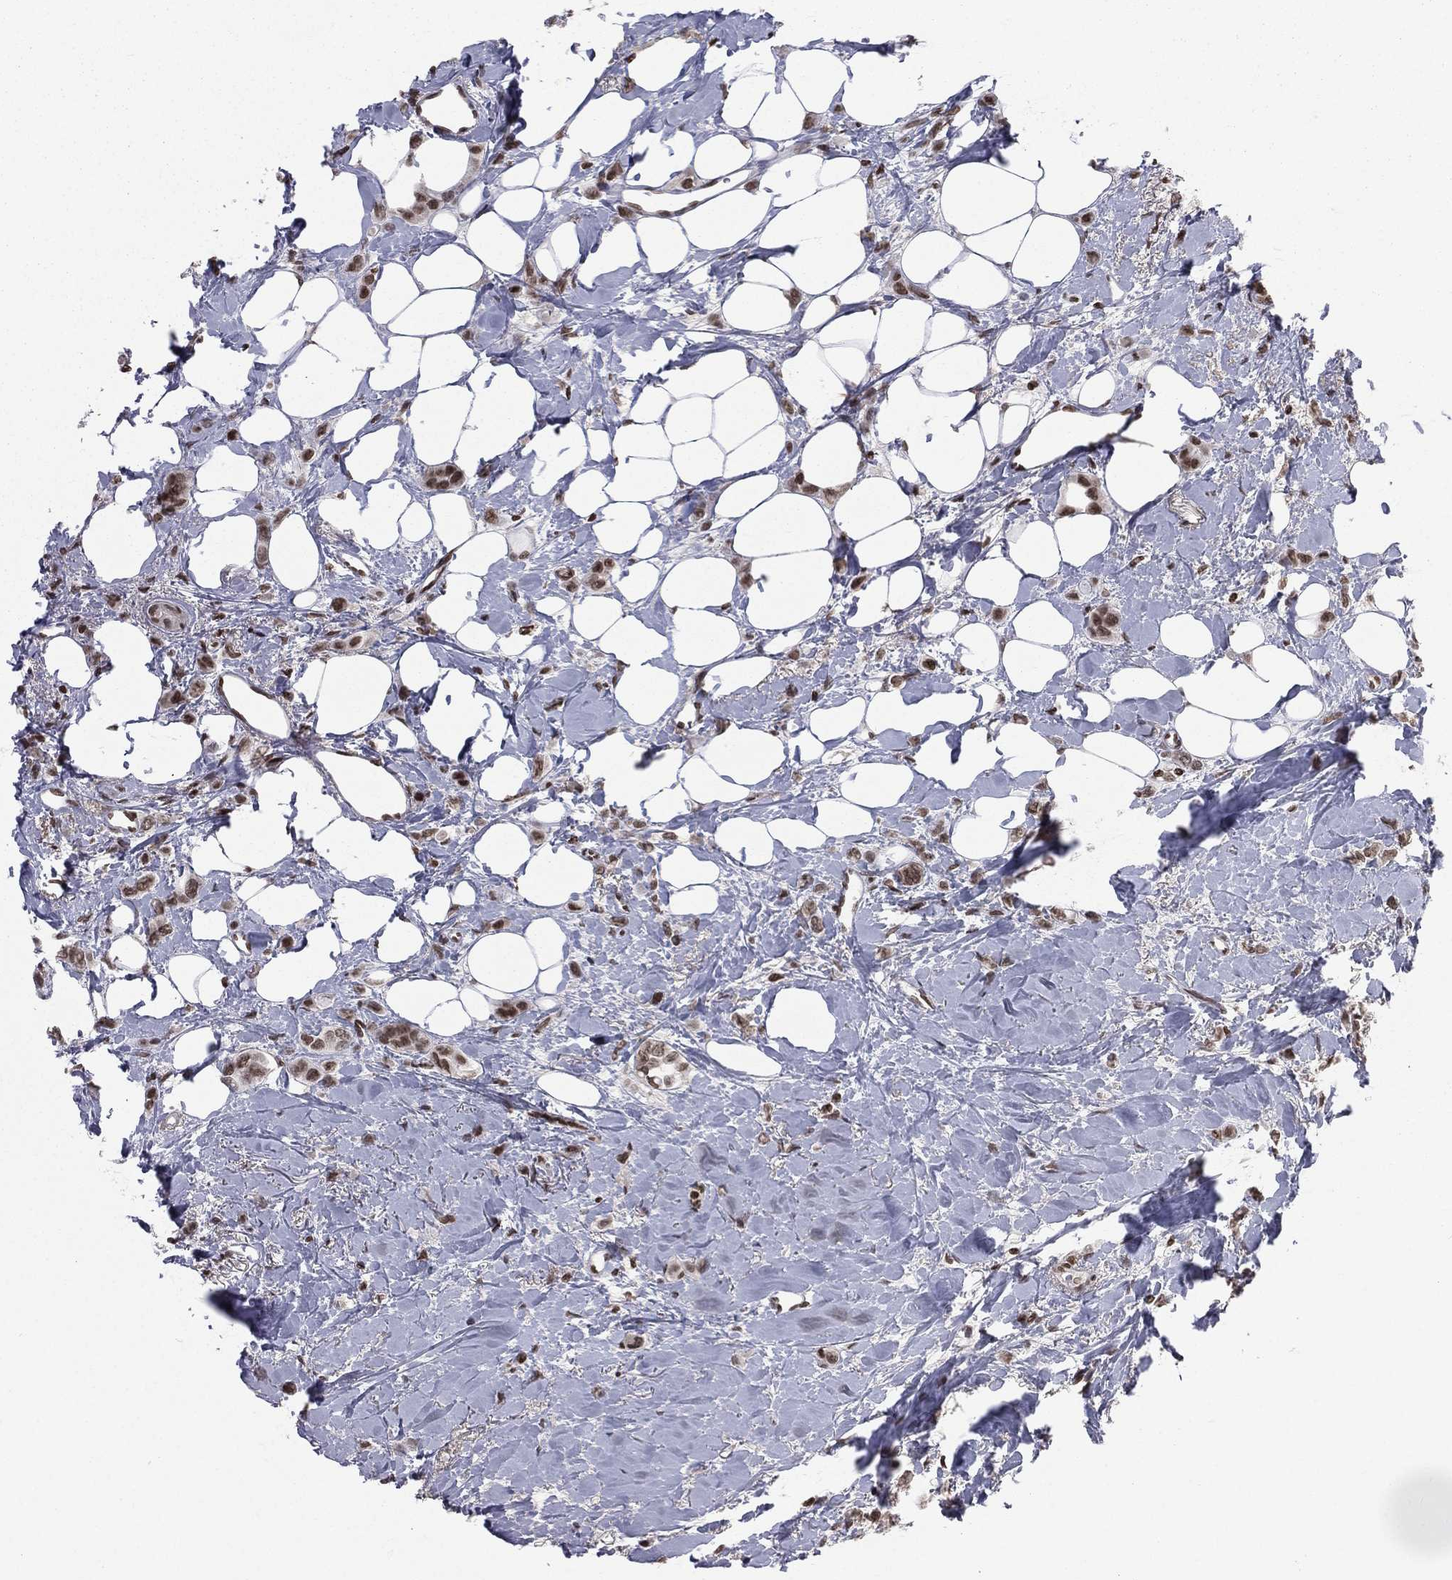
{"staining": {"intensity": "strong", "quantity": ">75%", "location": "nuclear"}, "tissue": "breast cancer", "cell_type": "Tumor cells", "image_type": "cancer", "snomed": [{"axis": "morphology", "description": "Lobular carcinoma"}, {"axis": "topography", "description": "Breast"}], "caption": "Breast cancer was stained to show a protein in brown. There is high levels of strong nuclear positivity in about >75% of tumor cells.", "gene": "RFX7", "patient": {"sex": "female", "age": 66}}